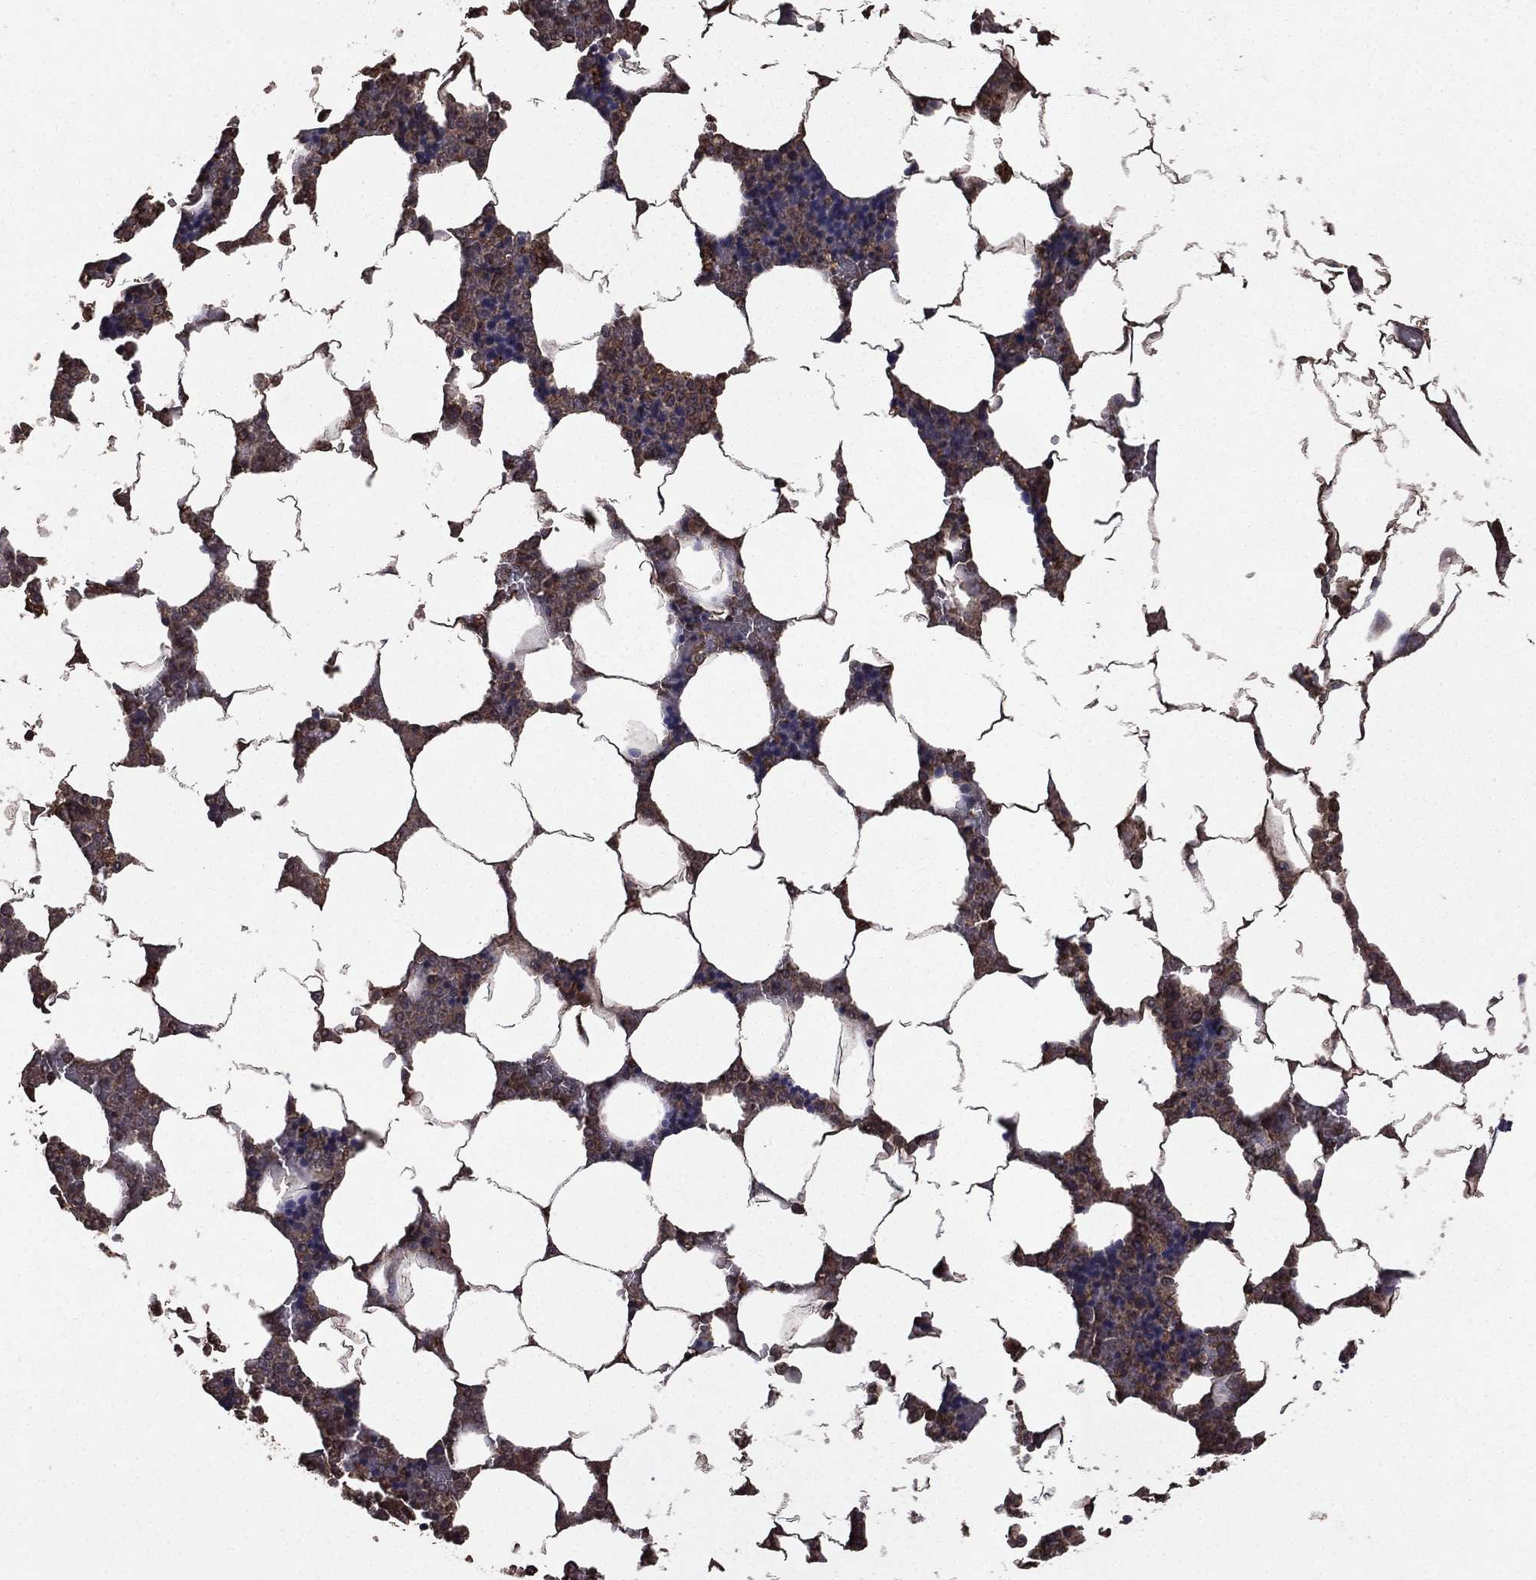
{"staining": {"intensity": "weak", "quantity": "25%-75%", "location": "cytoplasmic/membranous"}, "tissue": "bone marrow", "cell_type": "Hematopoietic cells", "image_type": "normal", "snomed": [{"axis": "morphology", "description": "Normal tissue, NOS"}, {"axis": "topography", "description": "Bone marrow"}], "caption": "Immunohistochemical staining of normal bone marrow shows low levels of weak cytoplasmic/membranous staining in about 25%-75% of hematopoietic cells.", "gene": "BIRC6", "patient": {"sex": "male", "age": 63}}